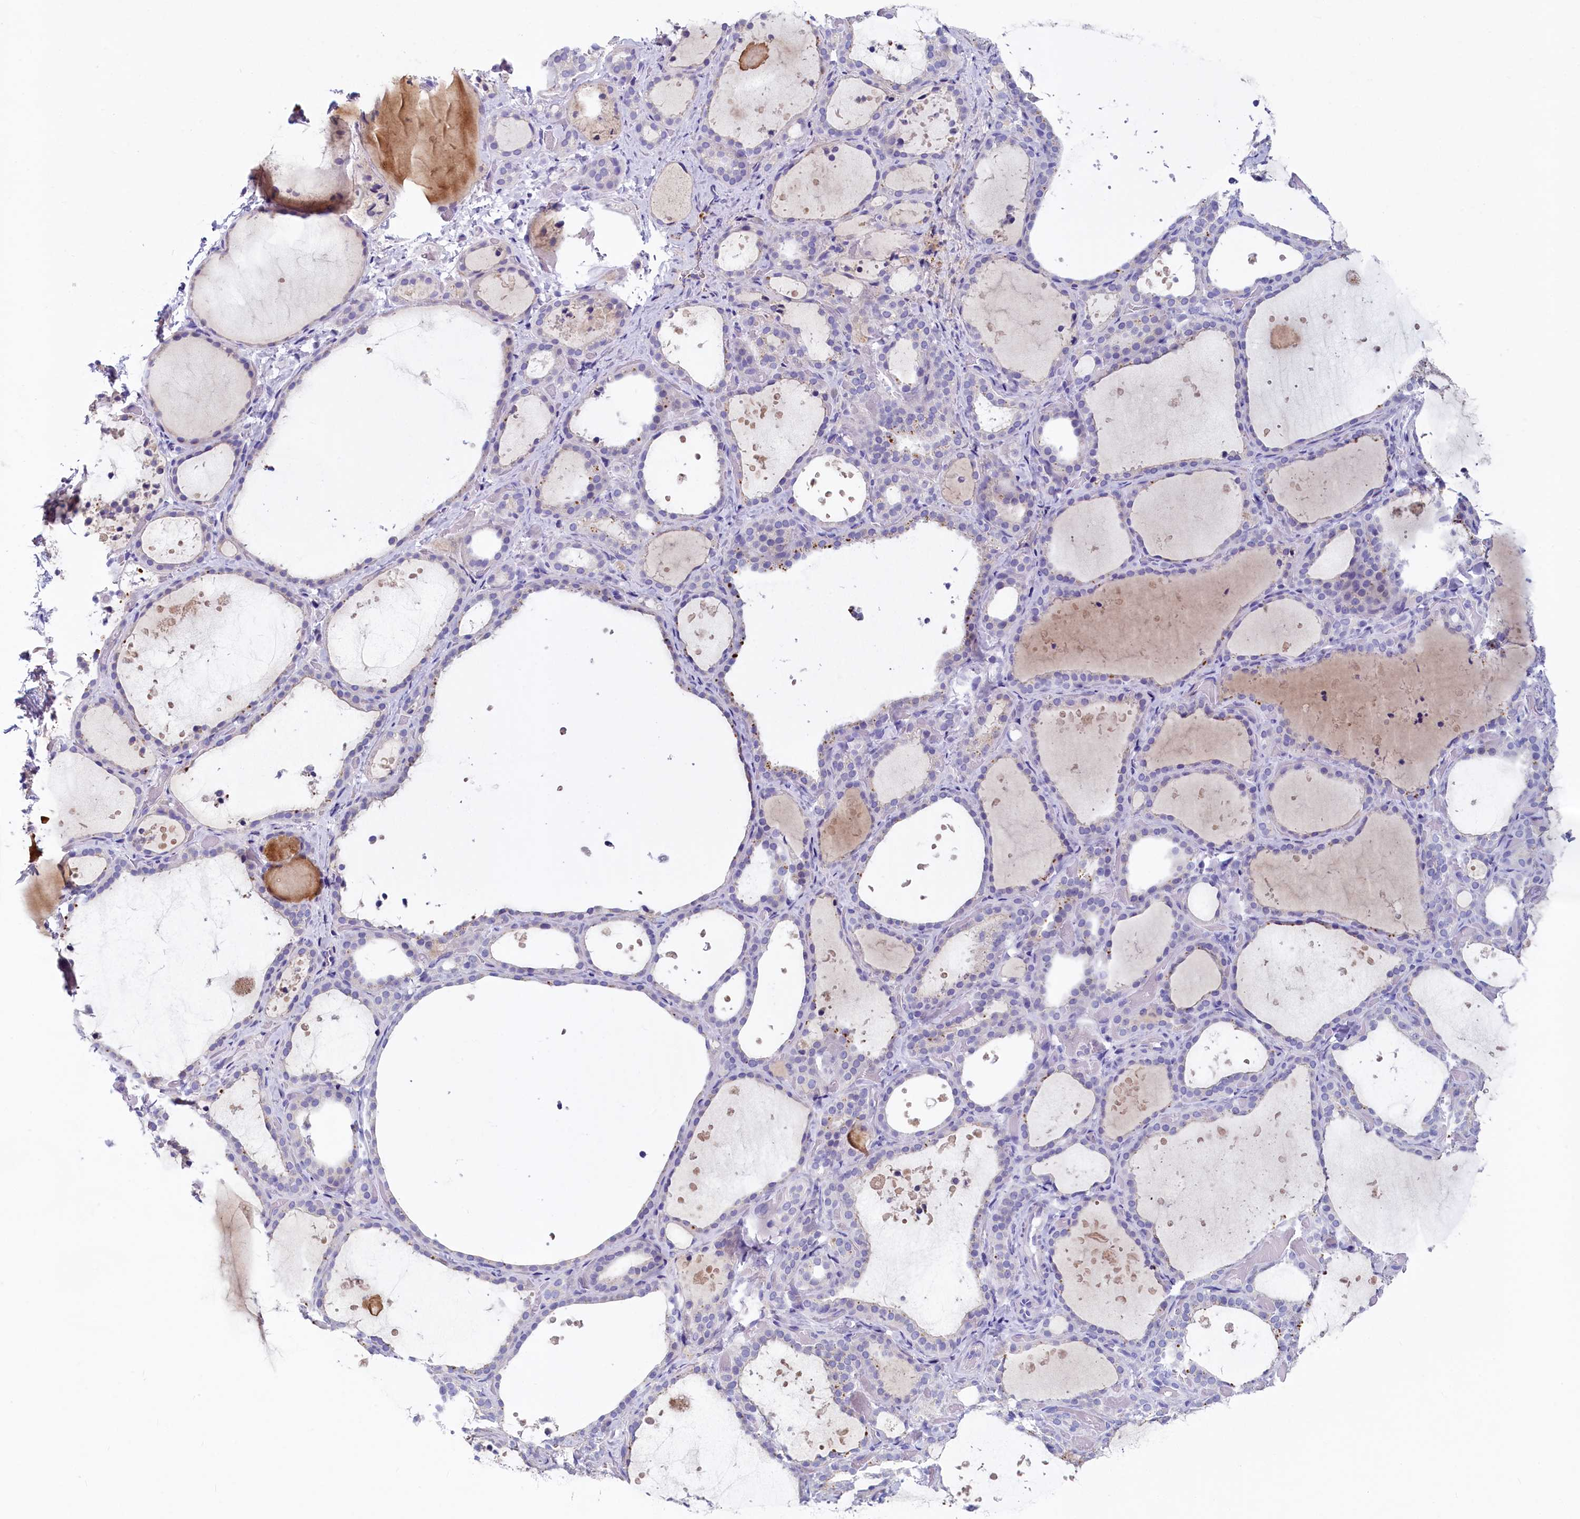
{"staining": {"intensity": "weak", "quantity": "<25%", "location": "cytoplasmic/membranous"}, "tissue": "thyroid gland", "cell_type": "Glandular cells", "image_type": "normal", "snomed": [{"axis": "morphology", "description": "Normal tissue, NOS"}, {"axis": "topography", "description": "Thyroid gland"}], "caption": "Protein analysis of benign thyroid gland shows no significant positivity in glandular cells. (DAB (3,3'-diaminobenzidine) immunohistochemistry with hematoxylin counter stain).", "gene": "INSC", "patient": {"sex": "female", "age": 44}}